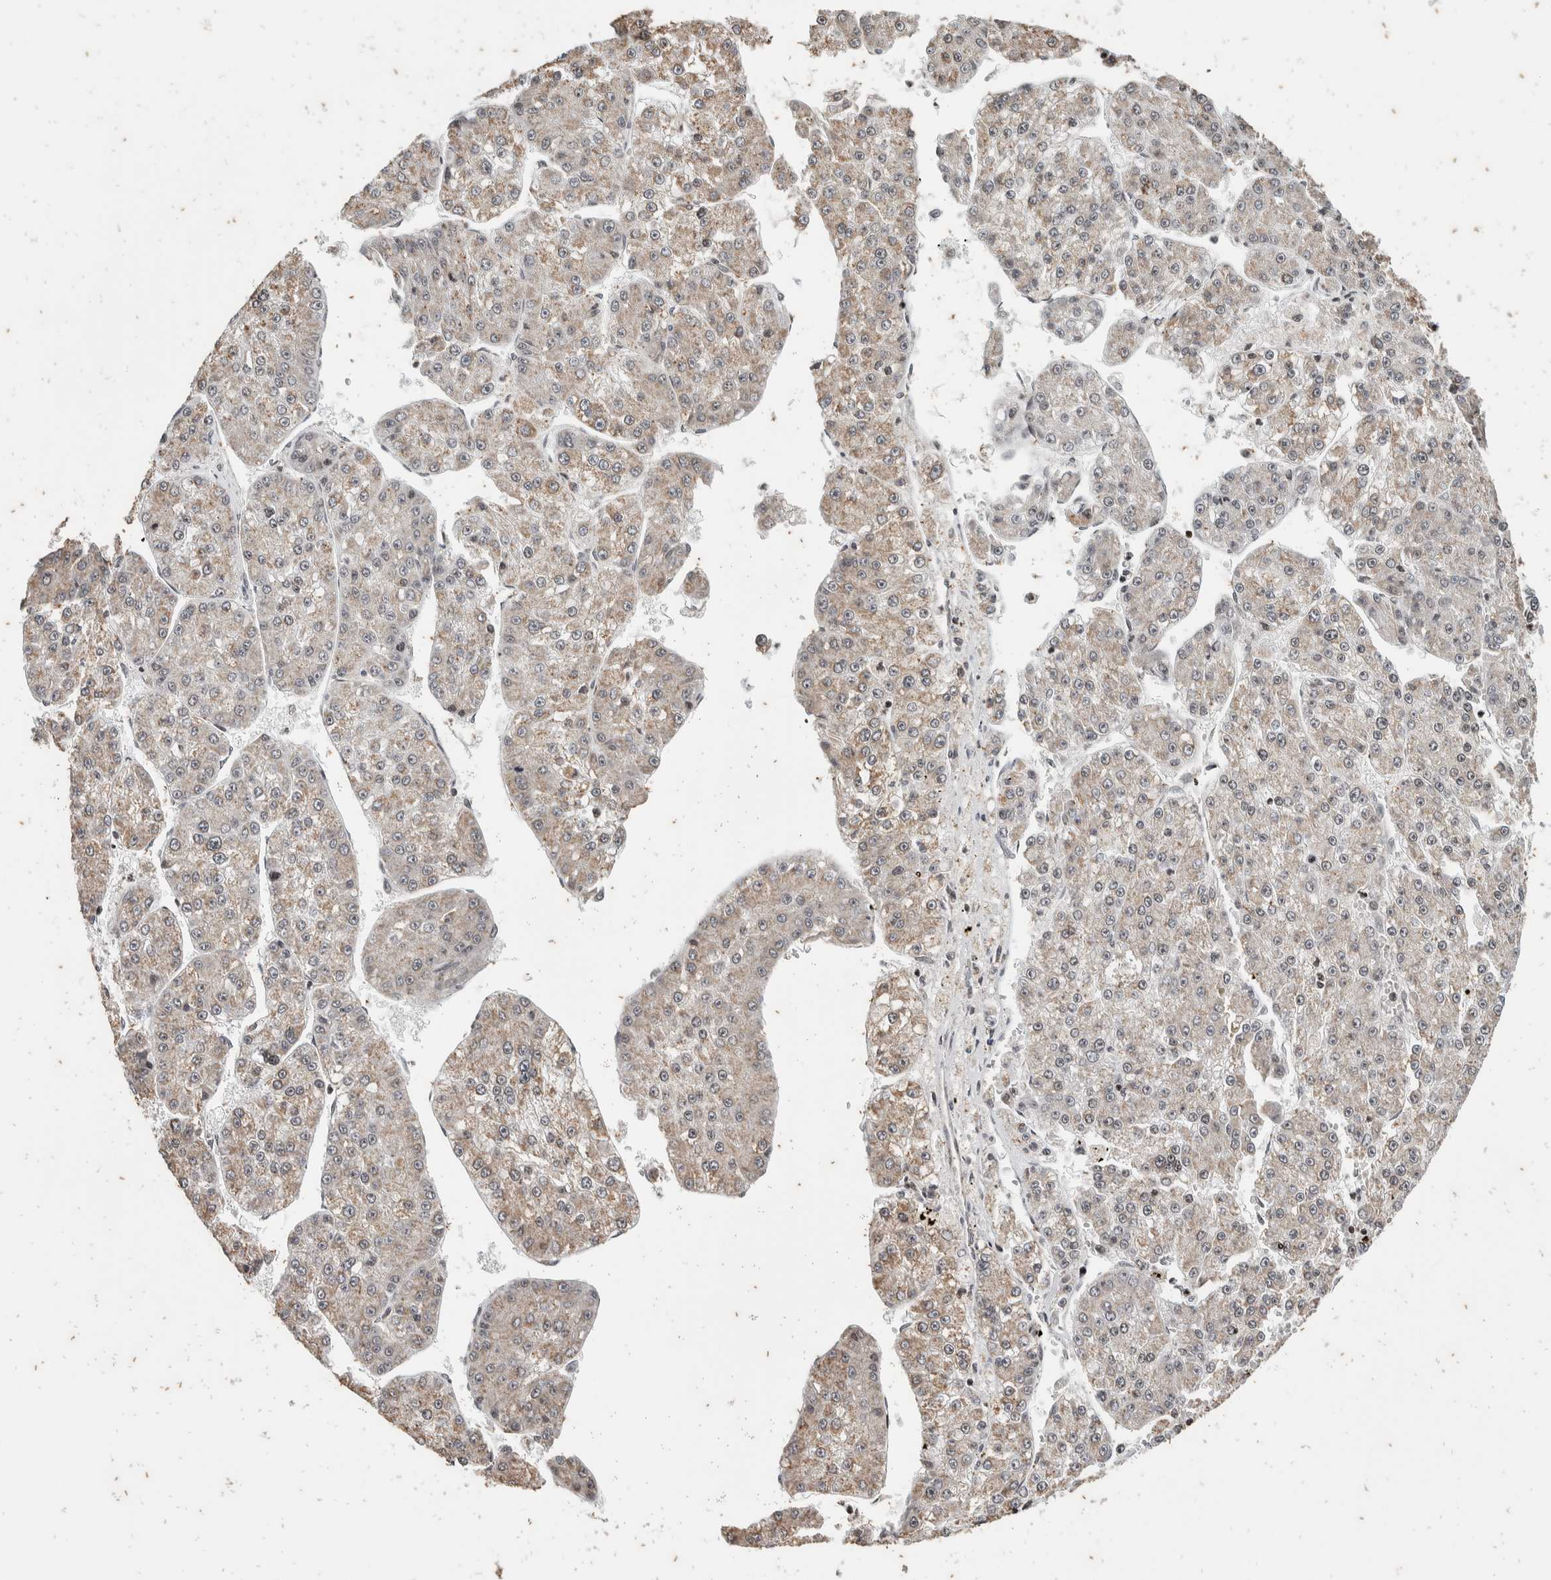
{"staining": {"intensity": "weak", "quantity": ">75%", "location": "cytoplasmic/membranous,nuclear"}, "tissue": "liver cancer", "cell_type": "Tumor cells", "image_type": "cancer", "snomed": [{"axis": "morphology", "description": "Carcinoma, Hepatocellular, NOS"}, {"axis": "topography", "description": "Liver"}], "caption": "Protein expression analysis of human liver cancer reveals weak cytoplasmic/membranous and nuclear positivity in about >75% of tumor cells.", "gene": "ATXN7L1", "patient": {"sex": "female", "age": 73}}